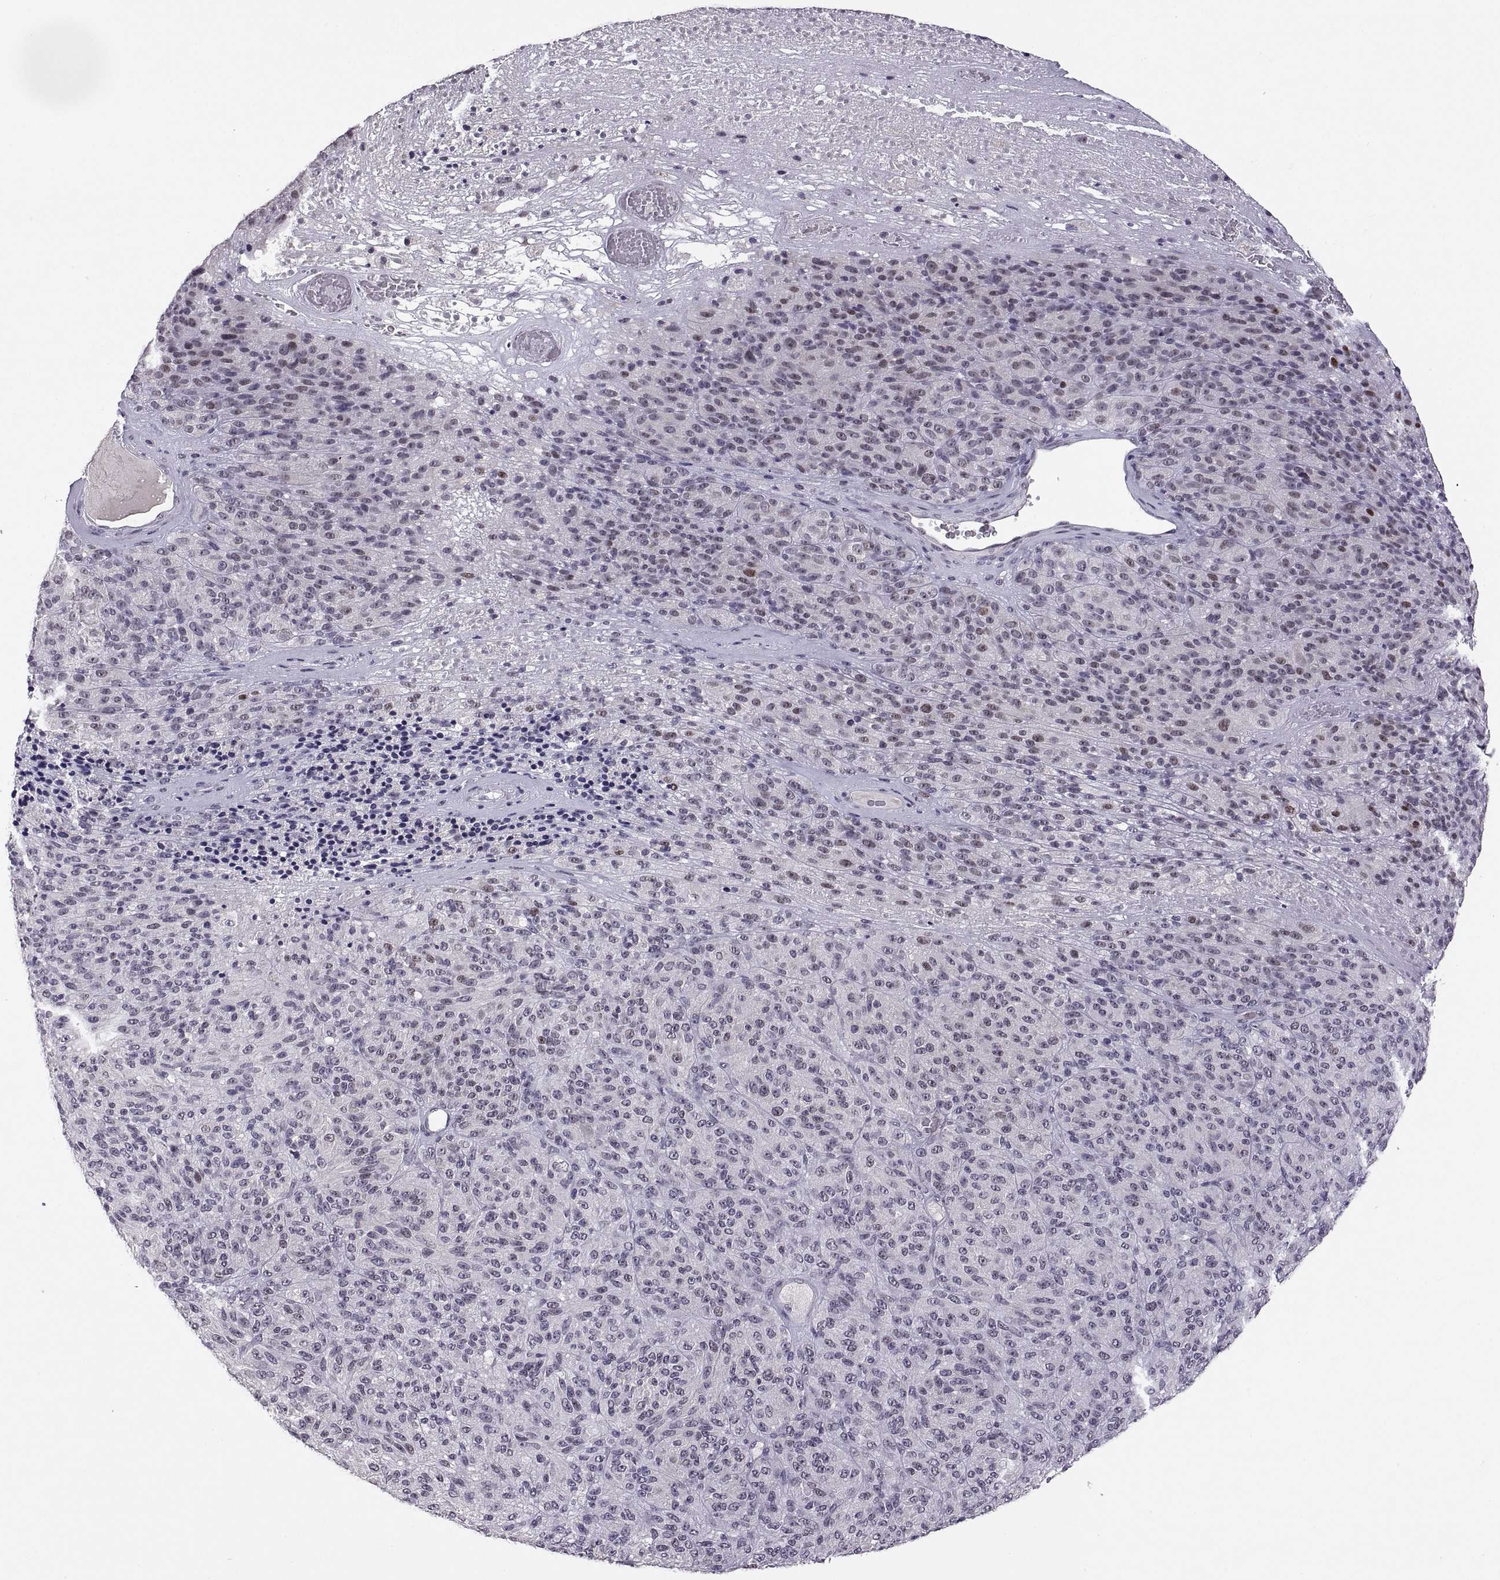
{"staining": {"intensity": "negative", "quantity": "none", "location": "none"}, "tissue": "melanoma", "cell_type": "Tumor cells", "image_type": "cancer", "snomed": [{"axis": "morphology", "description": "Malignant melanoma, Metastatic site"}, {"axis": "topography", "description": "Brain"}], "caption": "The micrograph shows no significant expression in tumor cells of melanoma.", "gene": "NEK2", "patient": {"sex": "female", "age": 56}}